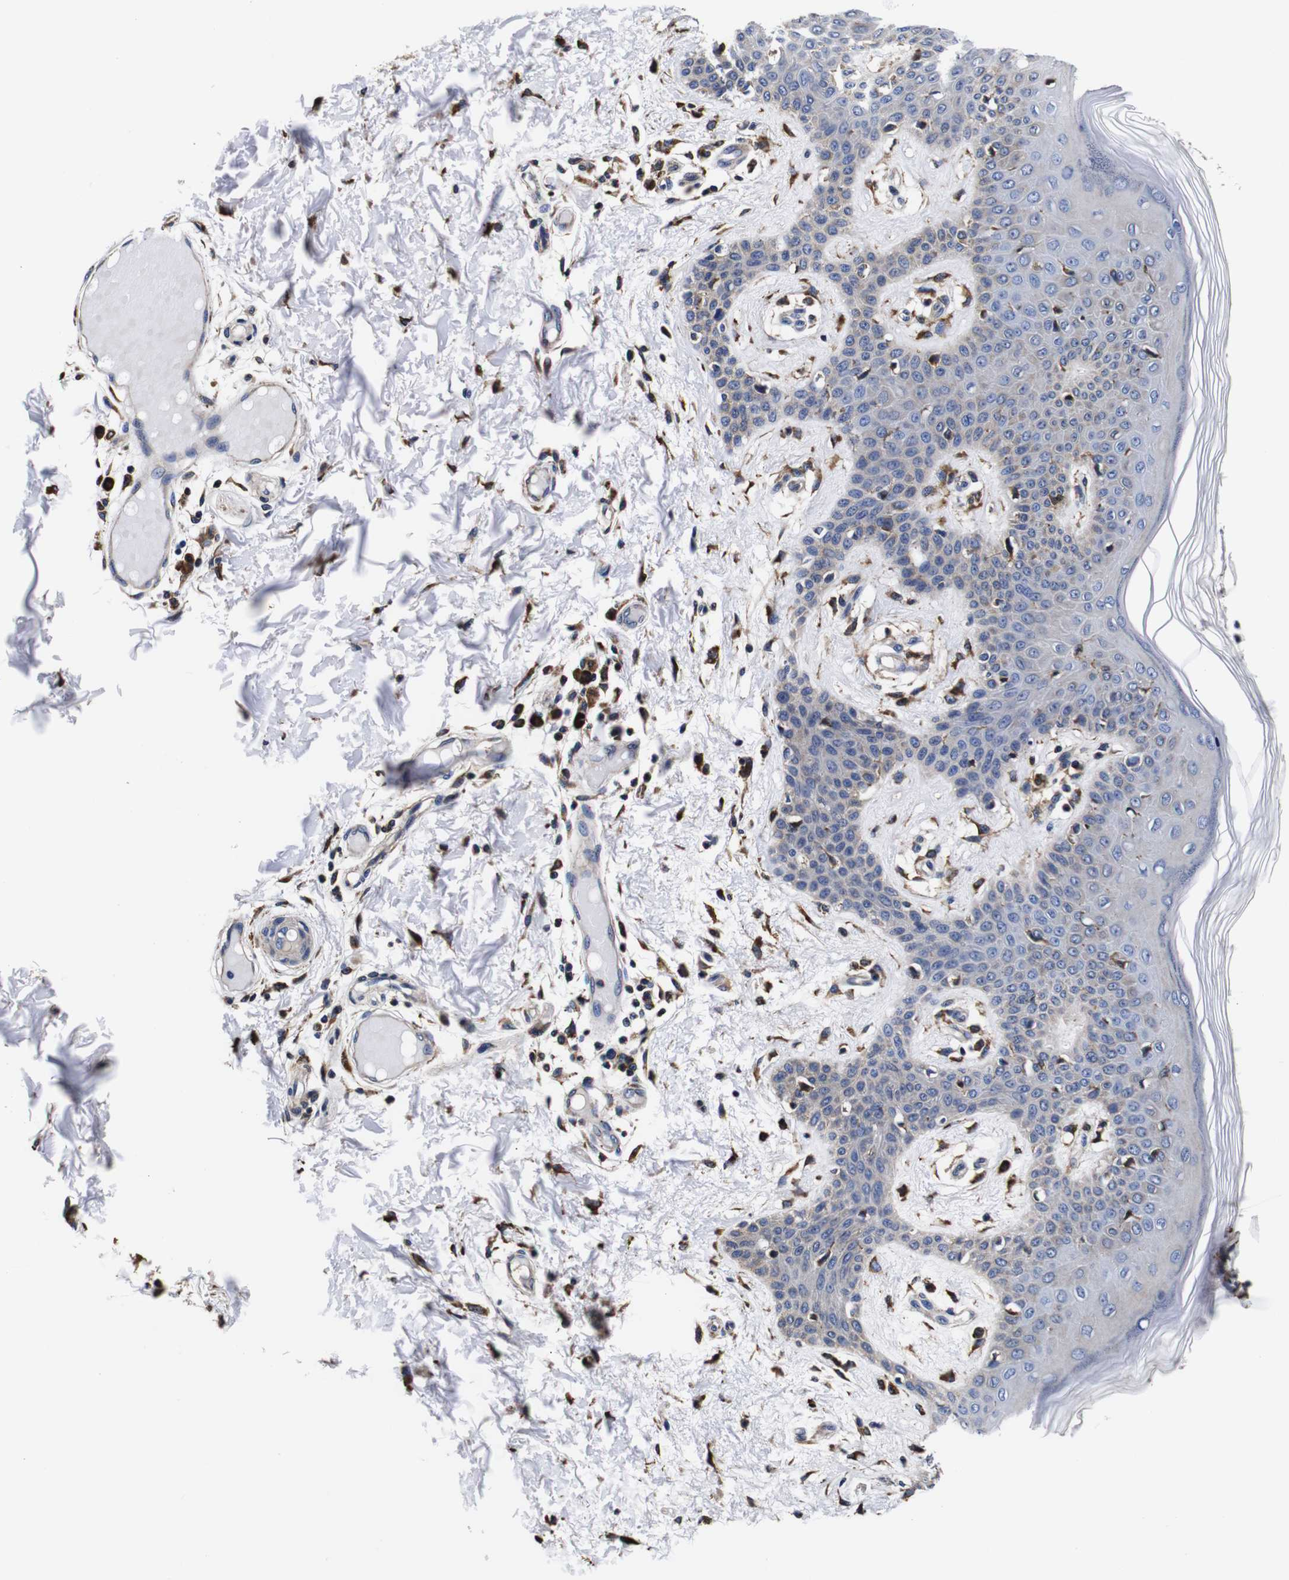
{"staining": {"intensity": "moderate", "quantity": ">75%", "location": "cytoplasmic/membranous"}, "tissue": "skin", "cell_type": "Fibroblasts", "image_type": "normal", "snomed": [{"axis": "morphology", "description": "Normal tissue, NOS"}, {"axis": "topography", "description": "Skin"}], "caption": "Immunohistochemical staining of unremarkable skin shows moderate cytoplasmic/membranous protein expression in about >75% of fibroblasts. The protein of interest is shown in brown color, while the nuclei are stained blue.", "gene": "PPIB", "patient": {"sex": "male", "age": 53}}